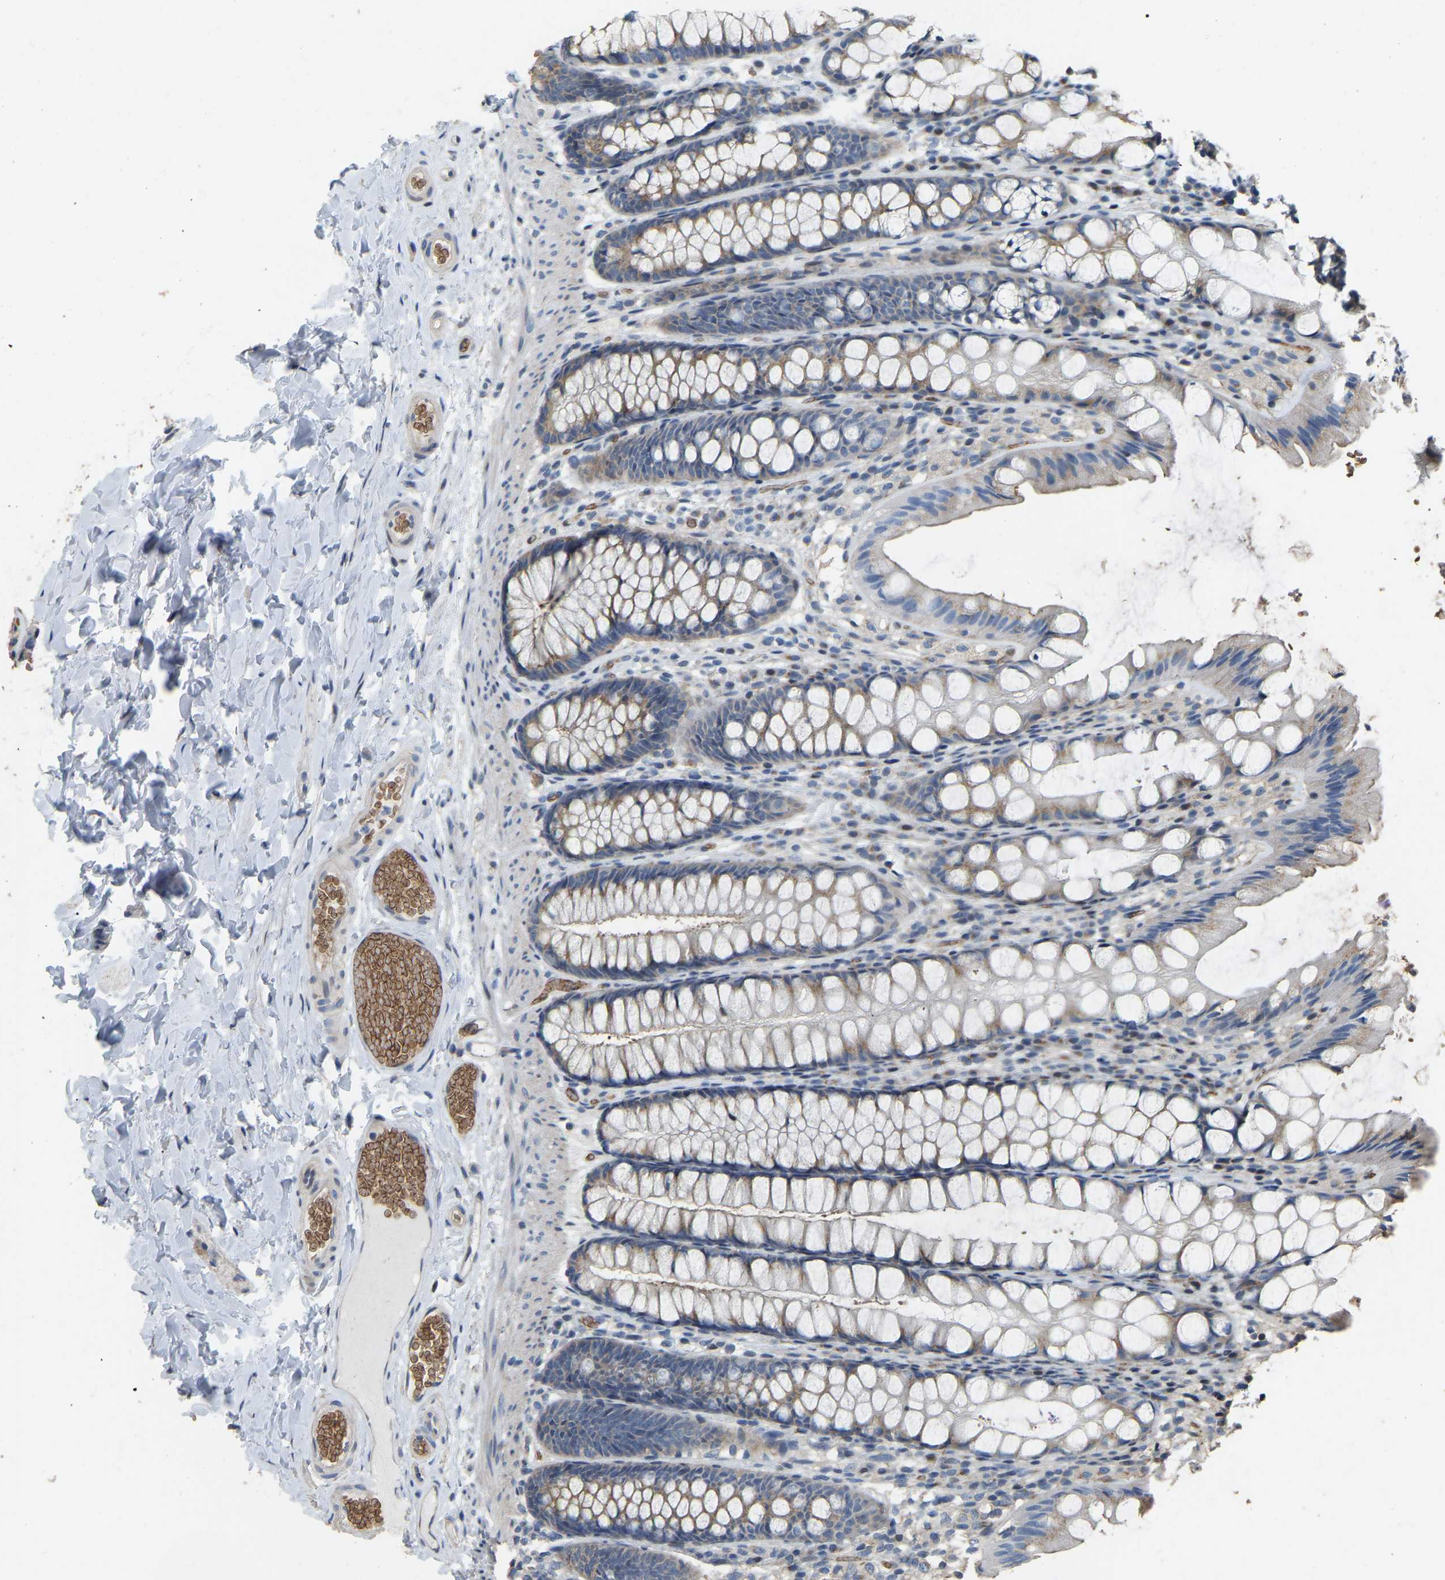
{"staining": {"intensity": "negative", "quantity": "none", "location": "none"}, "tissue": "colon", "cell_type": "Endothelial cells", "image_type": "normal", "snomed": [{"axis": "morphology", "description": "Normal tissue, NOS"}, {"axis": "topography", "description": "Colon"}], "caption": "Benign colon was stained to show a protein in brown. There is no significant staining in endothelial cells. (Brightfield microscopy of DAB (3,3'-diaminobenzidine) immunohistochemistry (IHC) at high magnification).", "gene": "CFAP298", "patient": {"sex": "male", "age": 47}}